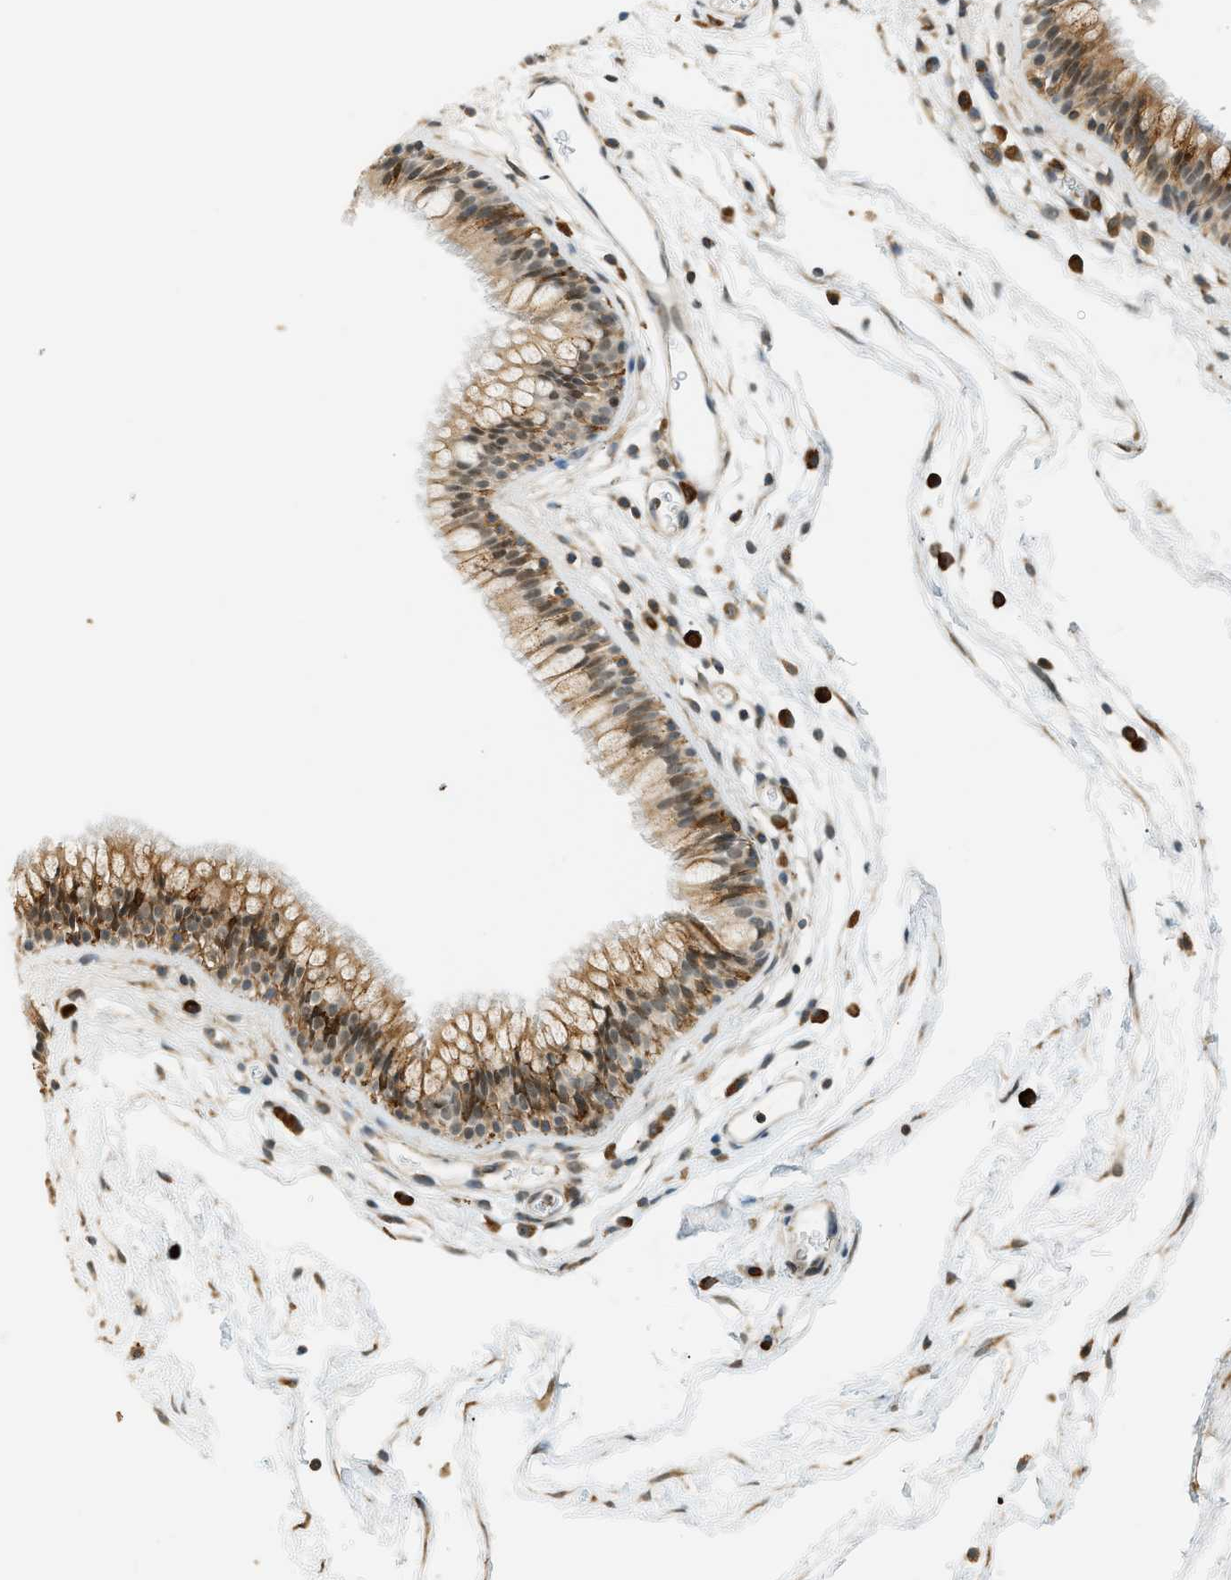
{"staining": {"intensity": "moderate", "quantity": ">75%", "location": "cytoplasmic/membranous,nuclear"}, "tissue": "nasopharynx", "cell_type": "Respiratory epithelial cells", "image_type": "normal", "snomed": [{"axis": "morphology", "description": "Normal tissue, NOS"}, {"axis": "morphology", "description": "Inflammation, NOS"}, {"axis": "topography", "description": "Nasopharynx"}], "caption": "Moderate cytoplasmic/membranous,nuclear staining is identified in about >75% of respiratory epithelial cells in benign nasopharynx. The protein is stained brown, and the nuclei are stained in blue (DAB IHC with brightfield microscopy, high magnification).", "gene": "SEMA4D", "patient": {"sex": "male", "age": 48}}